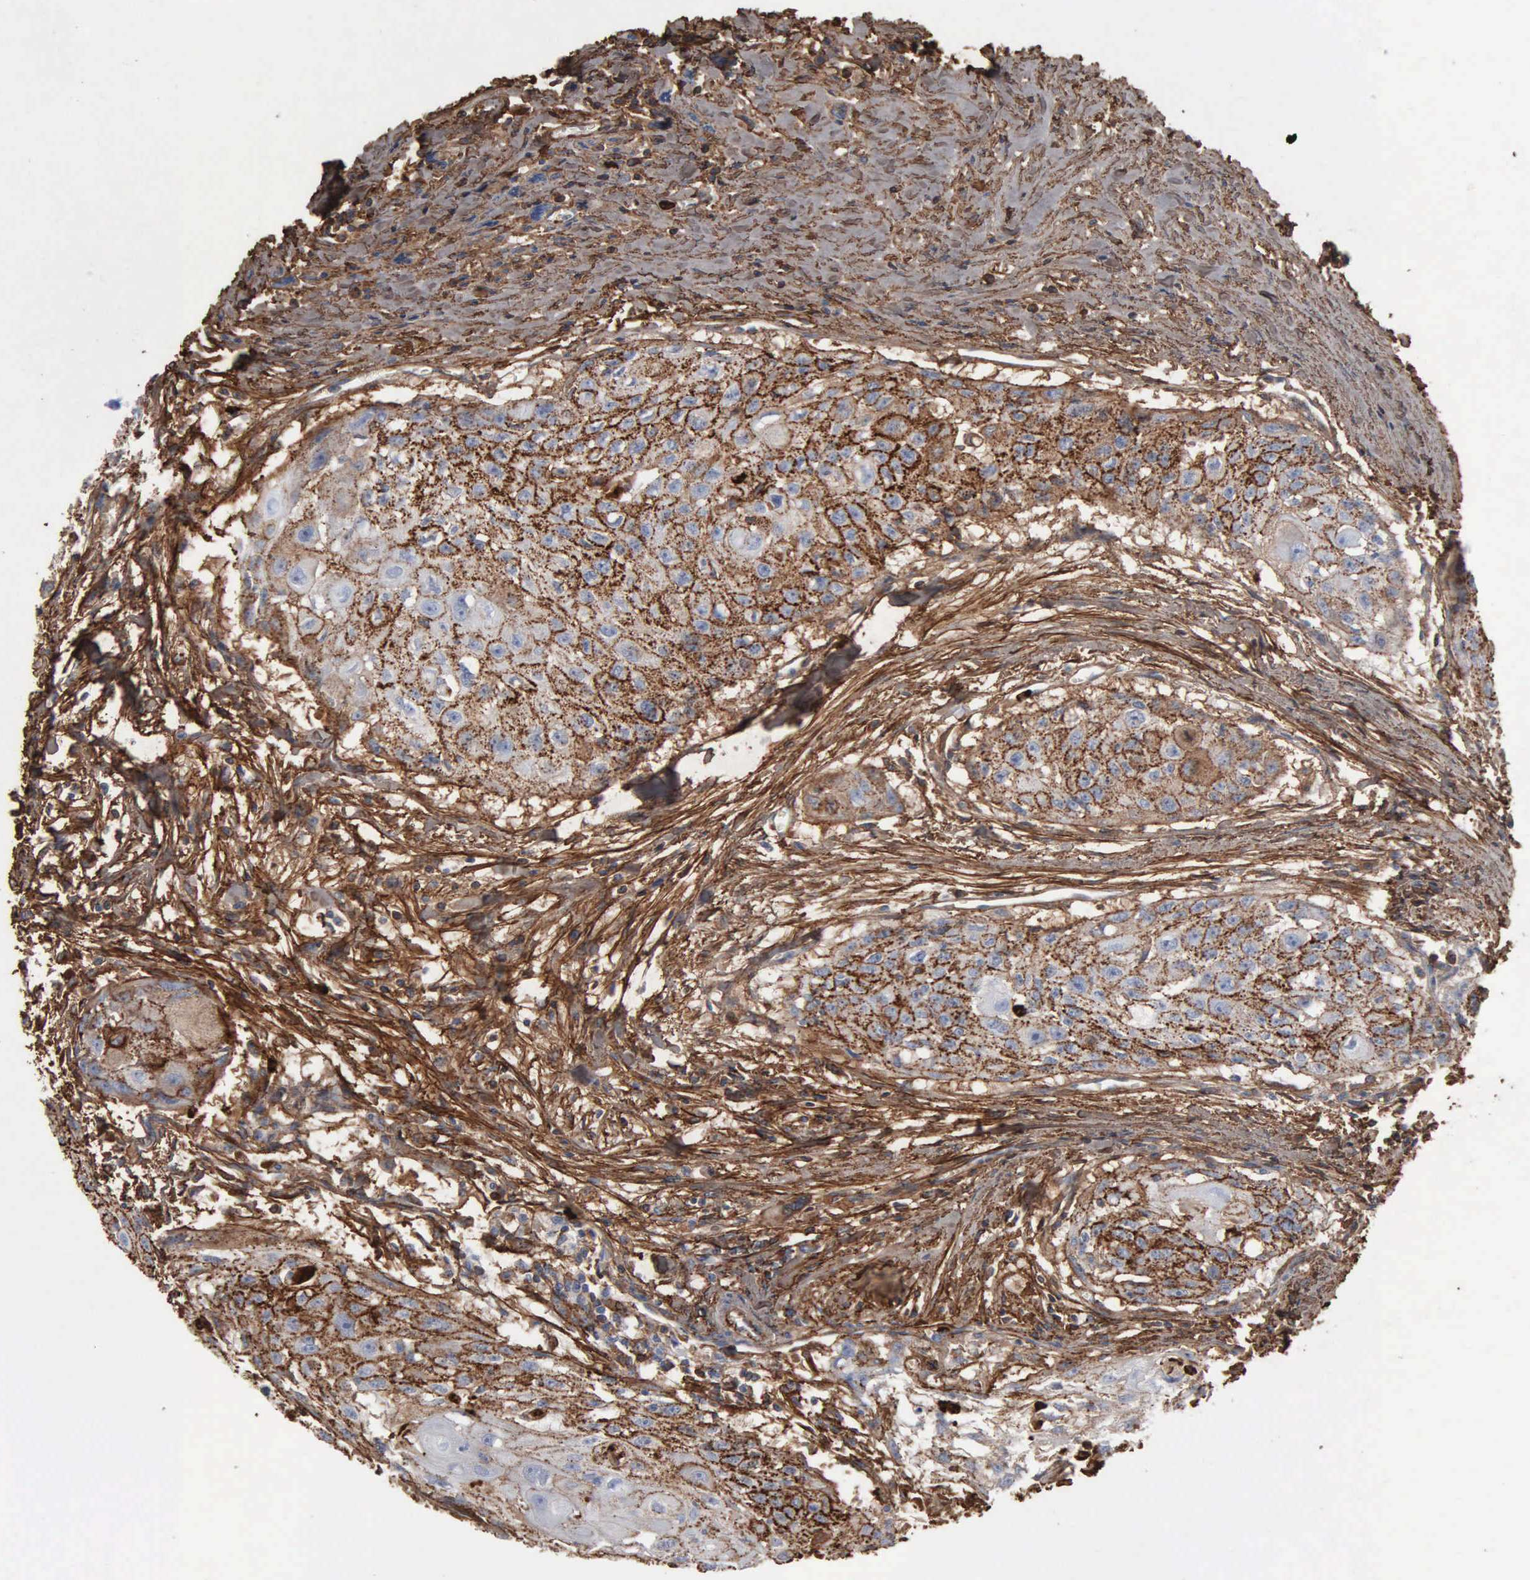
{"staining": {"intensity": "moderate", "quantity": "25%-75%", "location": "cytoplasmic/membranous"}, "tissue": "head and neck cancer", "cell_type": "Tumor cells", "image_type": "cancer", "snomed": [{"axis": "morphology", "description": "Squamous cell carcinoma, NOS"}, {"axis": "topography", "description": "Head-Neck"}], "caption": "Immunohistochemical staining of squamous cell carcinoma (head and neck) exhibits medium levels of moderate cytoplasmic/membranous protein expression in approximately 25%-75% of tumor cells. (IHC, brightfield microscopy, high magnification).", "gene": "FN1", "patient": {"sex": "male", "age": 64}}